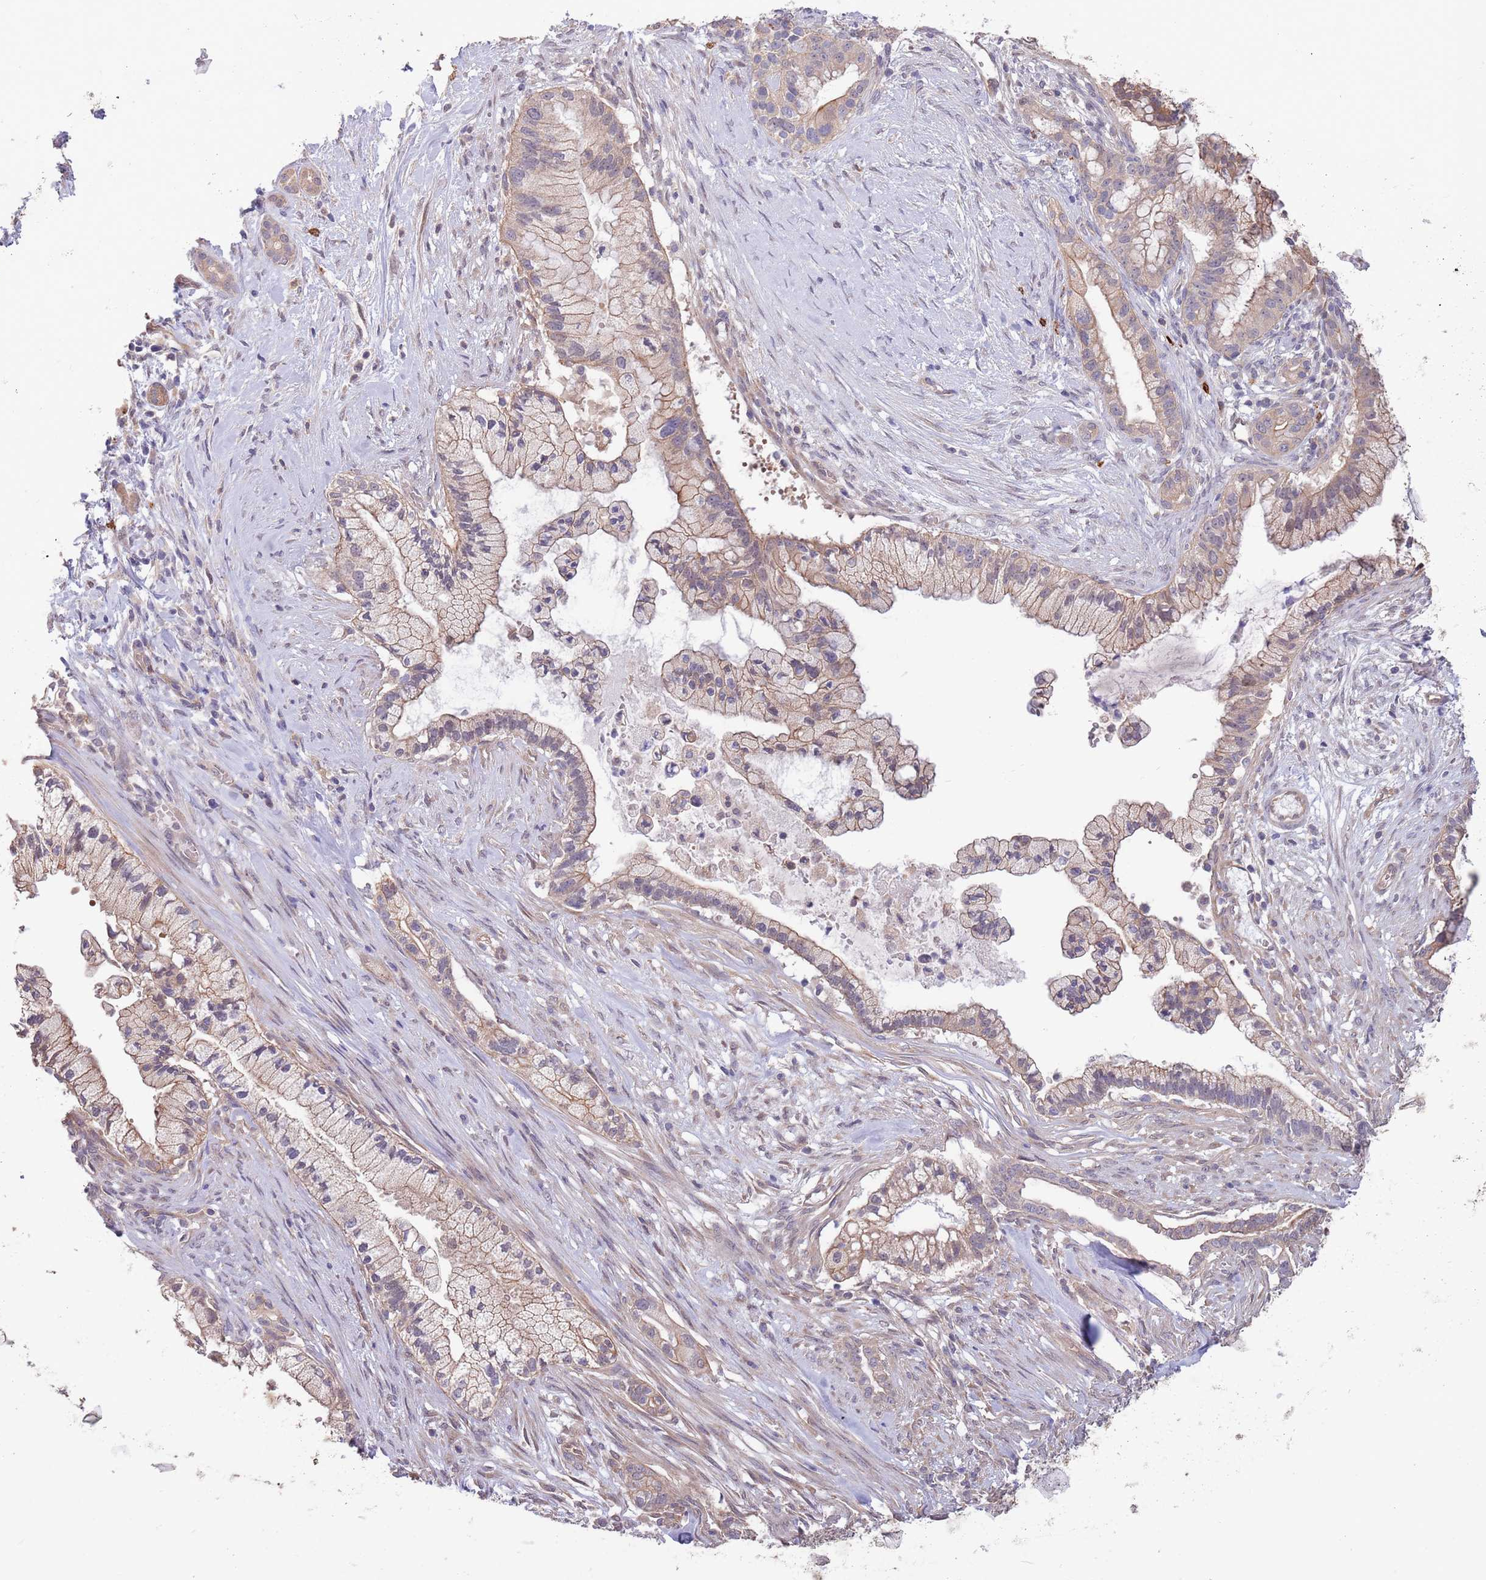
{"staining": {"intensity": "moderate", "quantity": "25%-75%", "location": "cytoplasmic/membranous"}, "tissue": "pancreatic cancer", "cell_type": "Tumor cells", "image_type": "cancer", "snomed": [{"axis": "morphology", "description": "Adenocarcinoma, NOS"}, {"axis": "topography", "description": "Pancreas"}], "caption": "IHC (DAB (3,3'-diaminobenzidine)) staining of adenocarcinoma (pancreatic) exhibits moderate cytoplasmic/membranous protein expression in about 25%-75% of tumor cells.", "gene": "MARVELD2", "patient": {"sex": "male", "age": 44}}